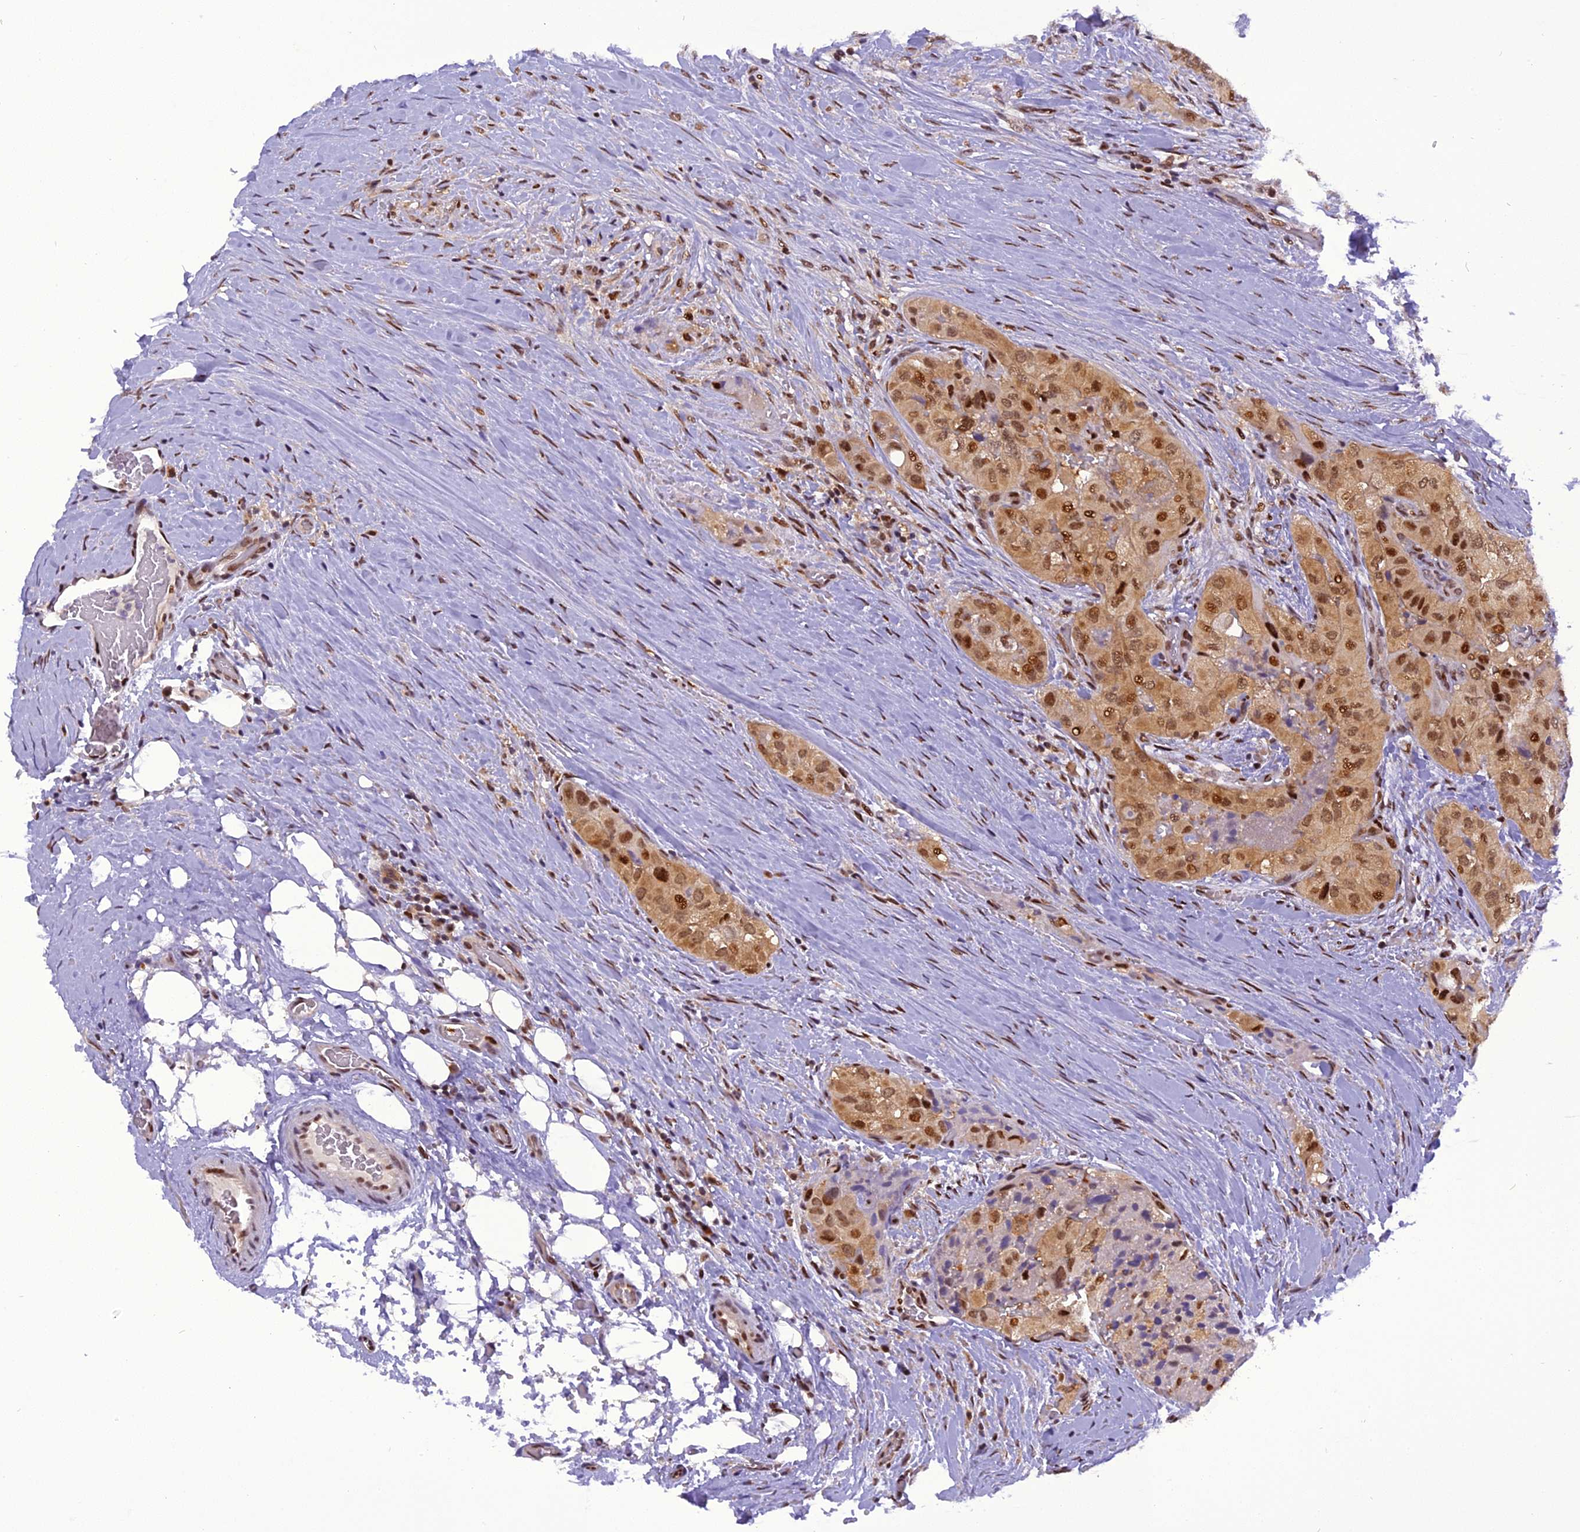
{"staining": {"intensity": "moderate", "quantity": ">75%", "location": "cytoplasmic/membranous,nuclear"}, "tissue": "thyroid cancer", "cell_type": "Tumor cells", "image_type": "cancer", "snomed": [{"axis": "morphology", "description": "Papillary adenocarcinoma, NOS"}, {"axis": "topography", "description": "Thyroid gland"}], "caption": "DAB immunohistochemical staining of papillary adenocarcinoma (thyroid) demonstrates moderate cytoplasmic/membranous and nuclear protein positivity in about >75% of tumor cells.", "gene": "RABGGTA", "patient": {"sex": "female", "age": 59}}